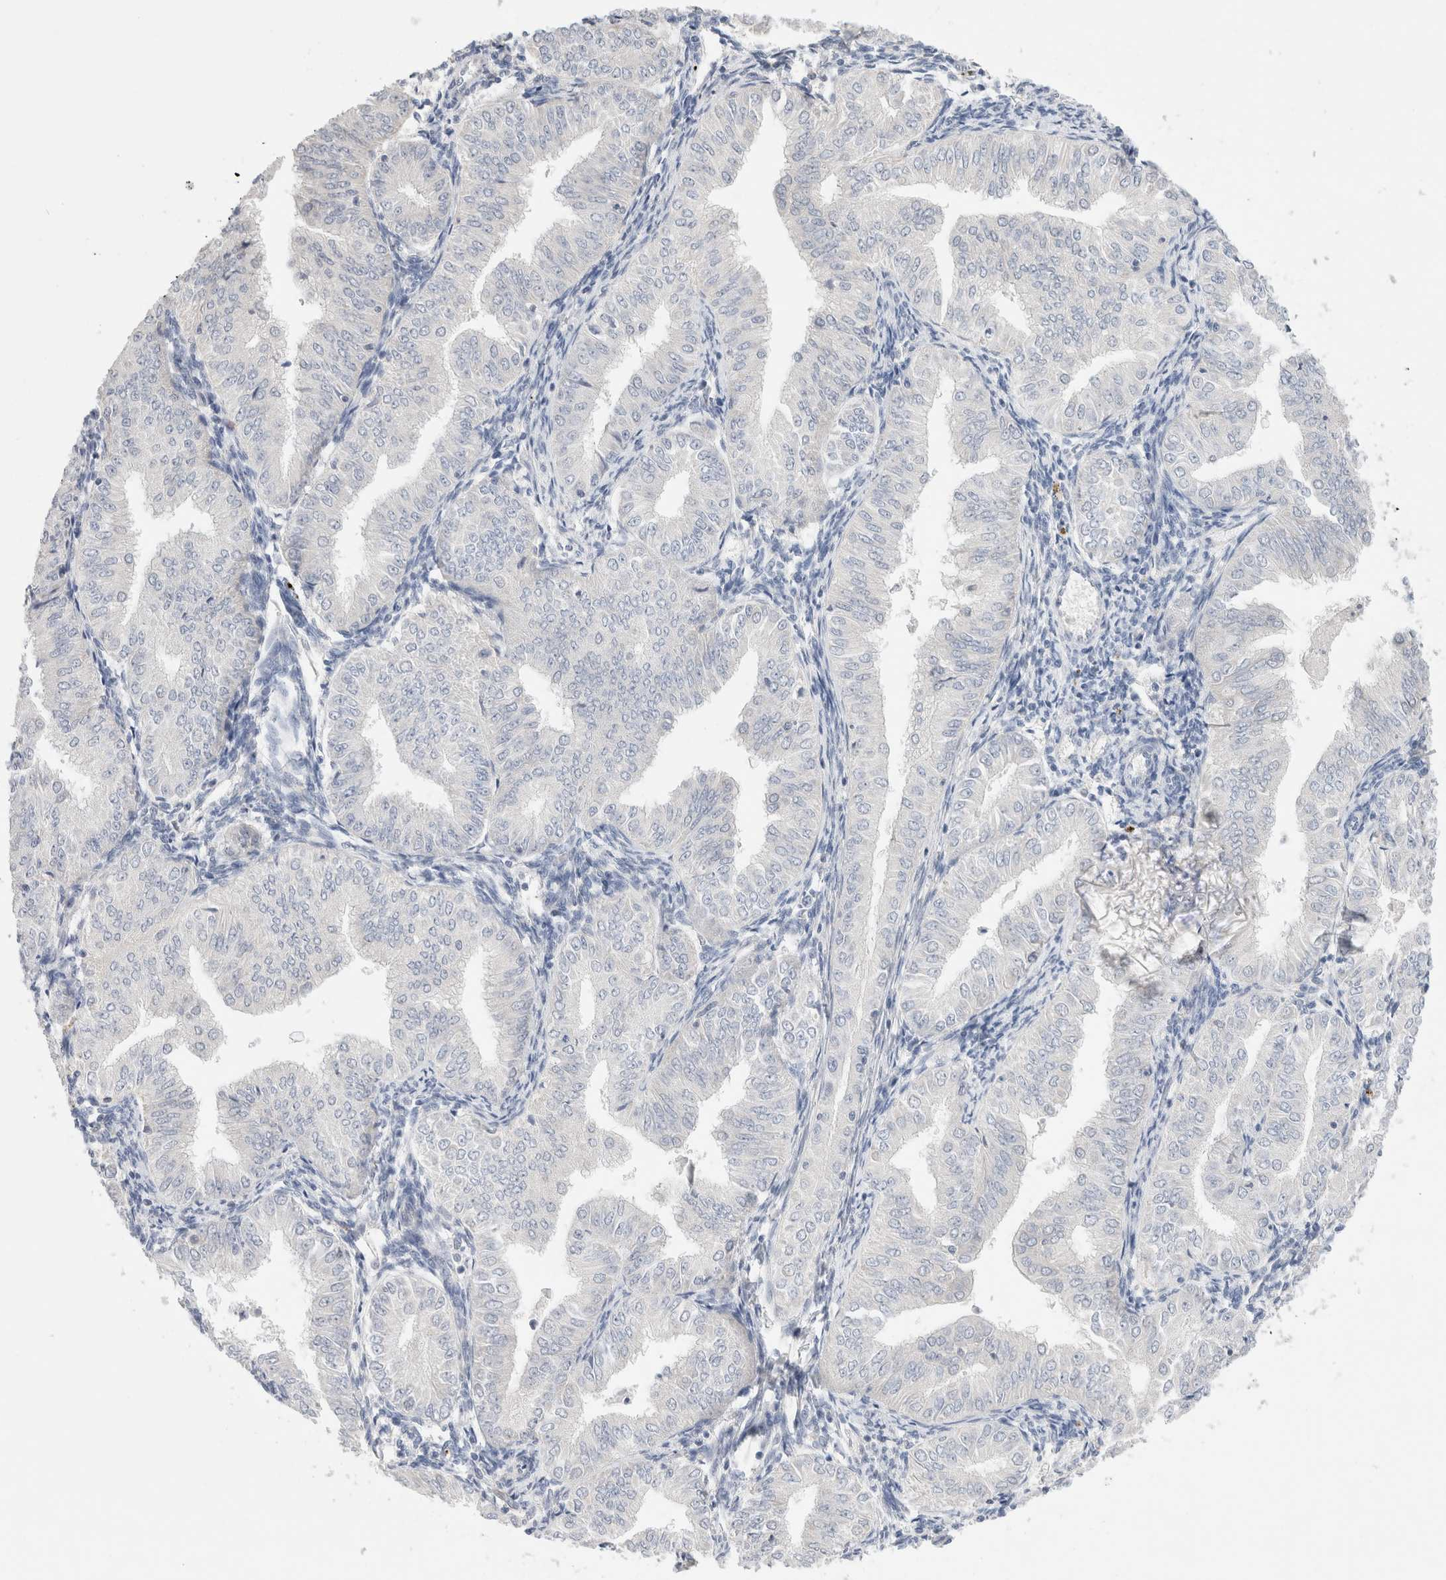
{"staining": {"intensity": "negative", "quantity": "none", "location": "none"}, "tissue": "endometrial cancer", "cell_type": "Tumor cells", "image_type": "cancer", "snomed": [{"axis": "morphology", "description": "Normal tissue, NOS"}, {"axis": "morphology", "description": "Adenocarcinoma, NOS"}, {"axis": "topography", "description": "Endometrium"}], "caption": "High magnification brightfield microscopy of endometrial cancer (adenocarcinoma) stained with DAB (brown) and counterstained with hematoxylin (blue): tumor cells show no significant positivity. (IHC, brightfield microscopy, high magnification).", "gene": "SPATA20", "patient": {"sex": "female", "age": 53}}